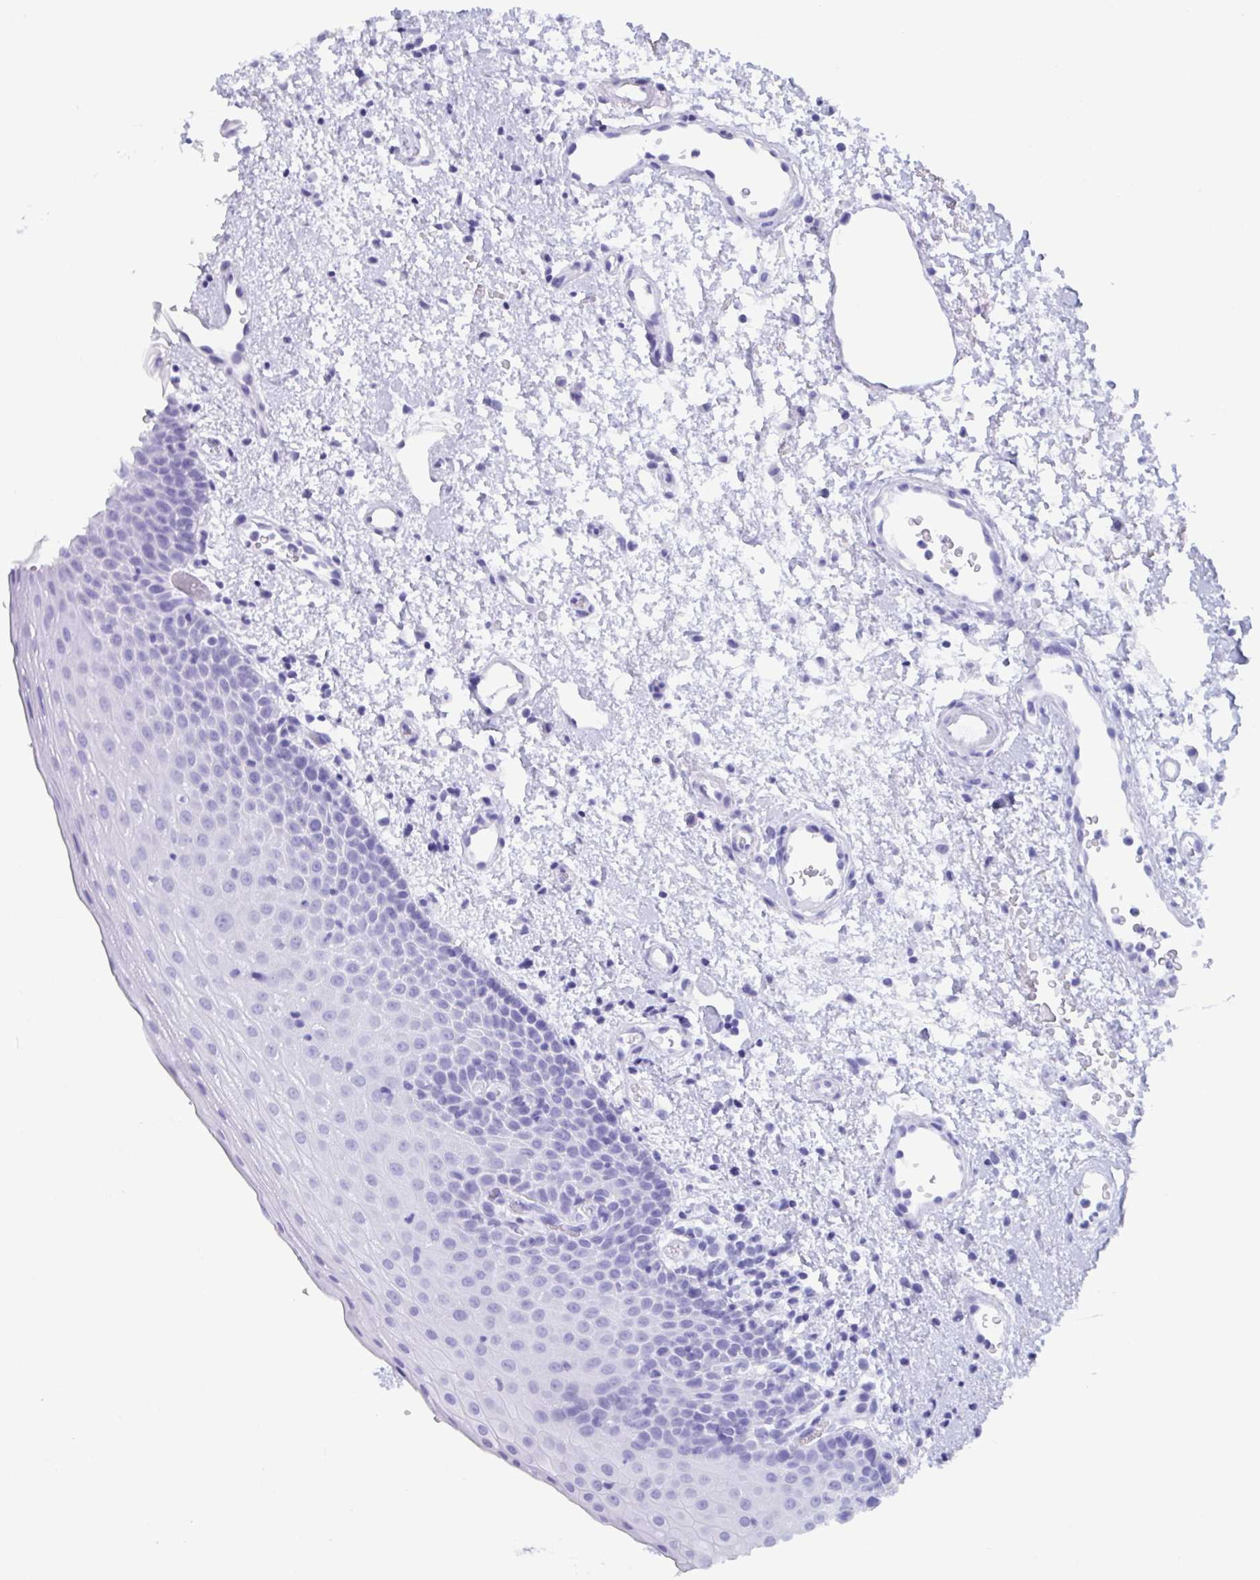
{"staining": {"intensity": "negative", "quantity": "none", "location": "none"}, "tissue": "oral mucosa", "cell_type": "Squamous epithelial cells", "image_type": "normal", "snomed": [{"axis": "morphology", "description": "Normal tissue, NOS"}, {"axis": "topography", "description": "Oral tissue"}, {"axis": "topography", "description": "Head-Neck"}], "caption": "Squamous epithelial cells show no significant staining in benign oral mucosa. Brightfield microscopy of immunohistochemistry (IHC) stained with DAB (3,3'-diaminobenzidine) (brown) and hematoxylin (blue), captured at high magnification.", "gene": "IDH1", "patient": {"sex": "female", "age": 55}}